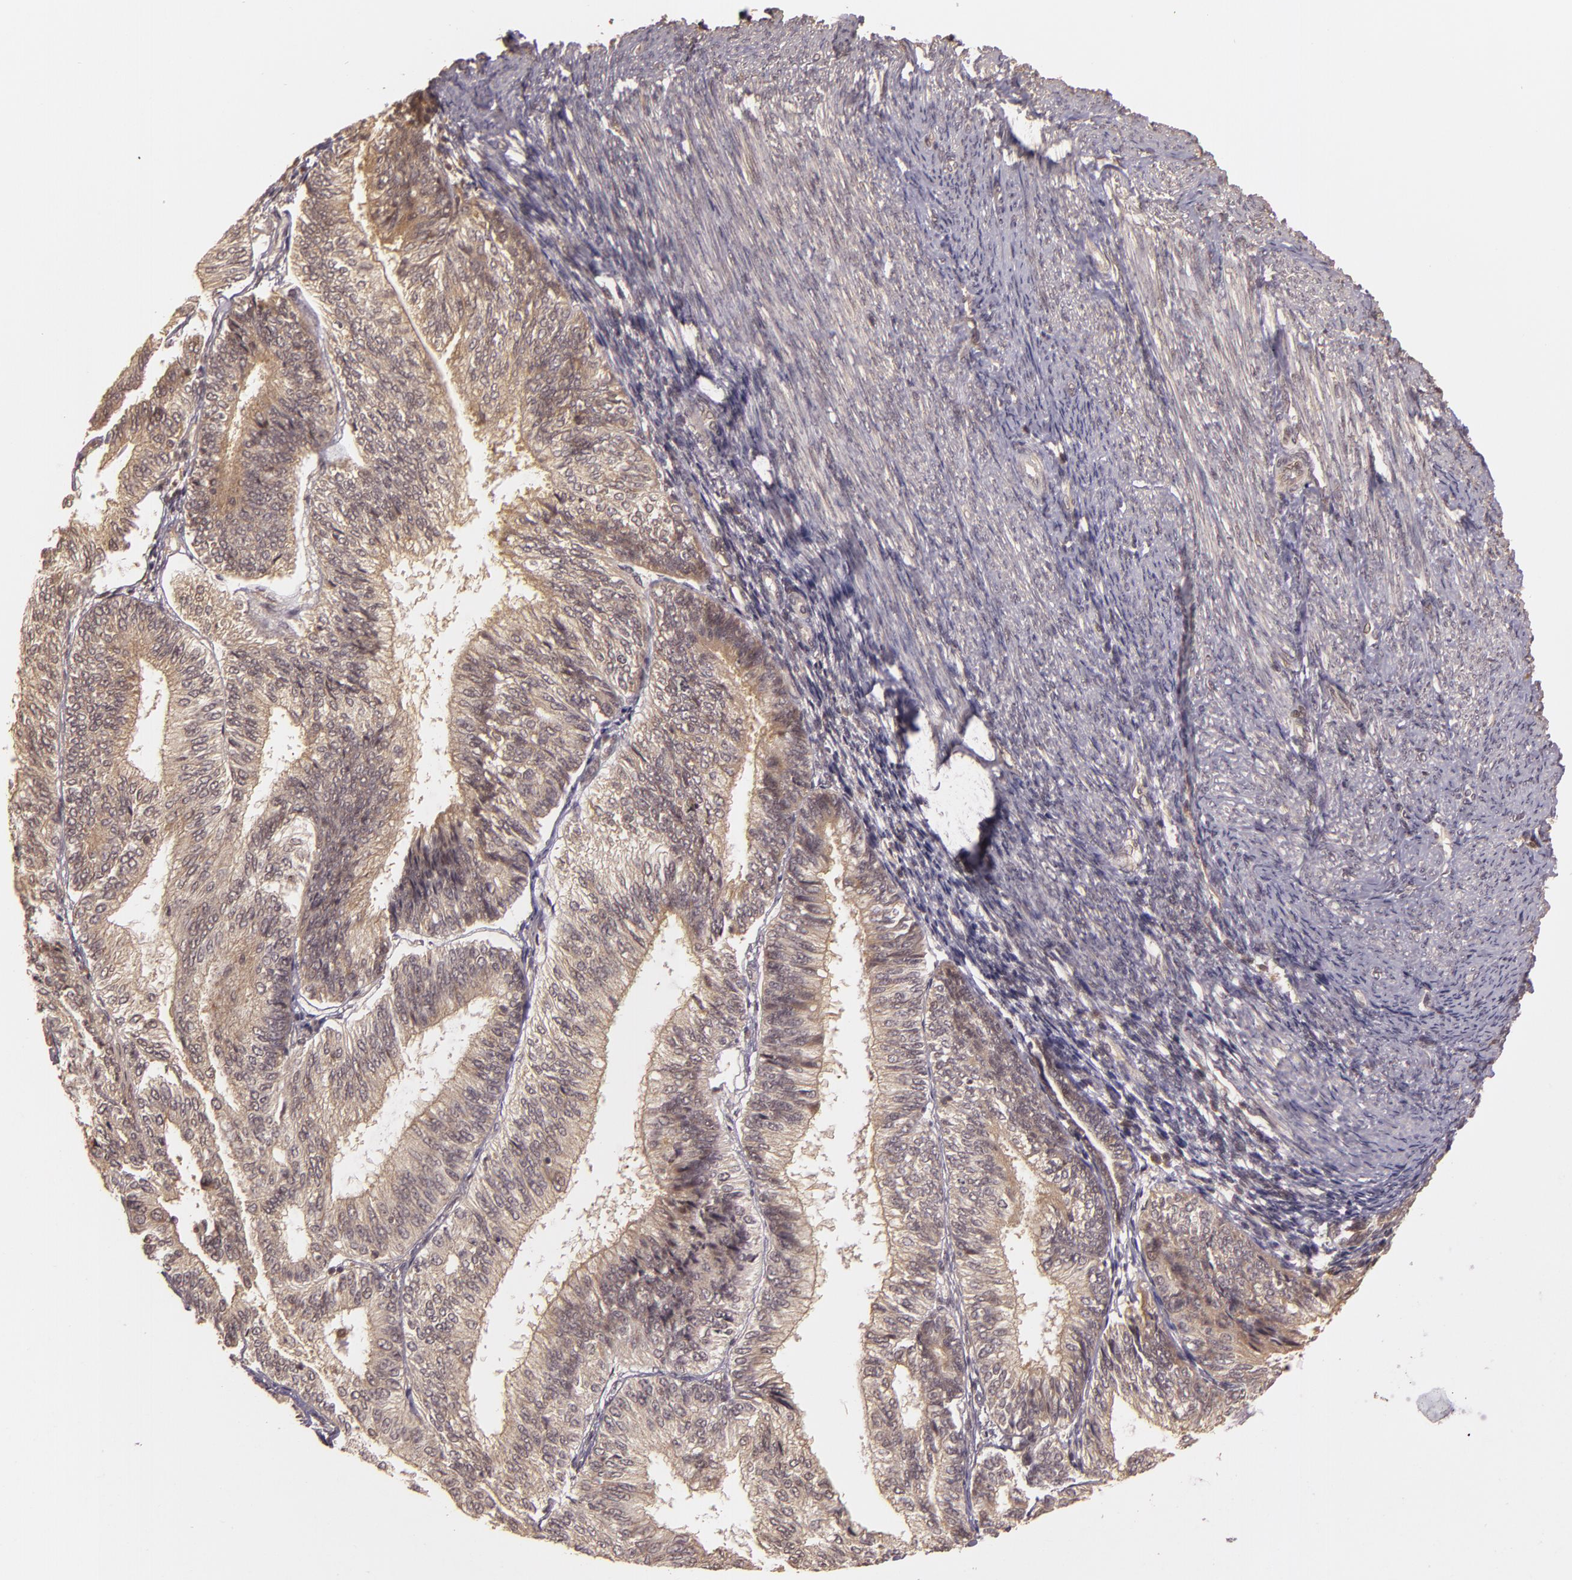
{"staining": {"intensity": "weak", "quantity": ">75%", "location": "cytoplasmic/membranous"}, "tissue": "endometrial cancer", "cell_type": "Tumor cells", "image_type": "cancer", "snomed": [{"axis": "morphology", "description": "Adenocarcinoma, NOS"}, {"axis": "topography", "description": "Endometrium"}], "caption": "Endometrial adenocarcinoma stained with a protein marker demonstrates weak staining in tumor cells.", "gene": "TXNRD2", "patient": {"sex": "female", "age": 55}}